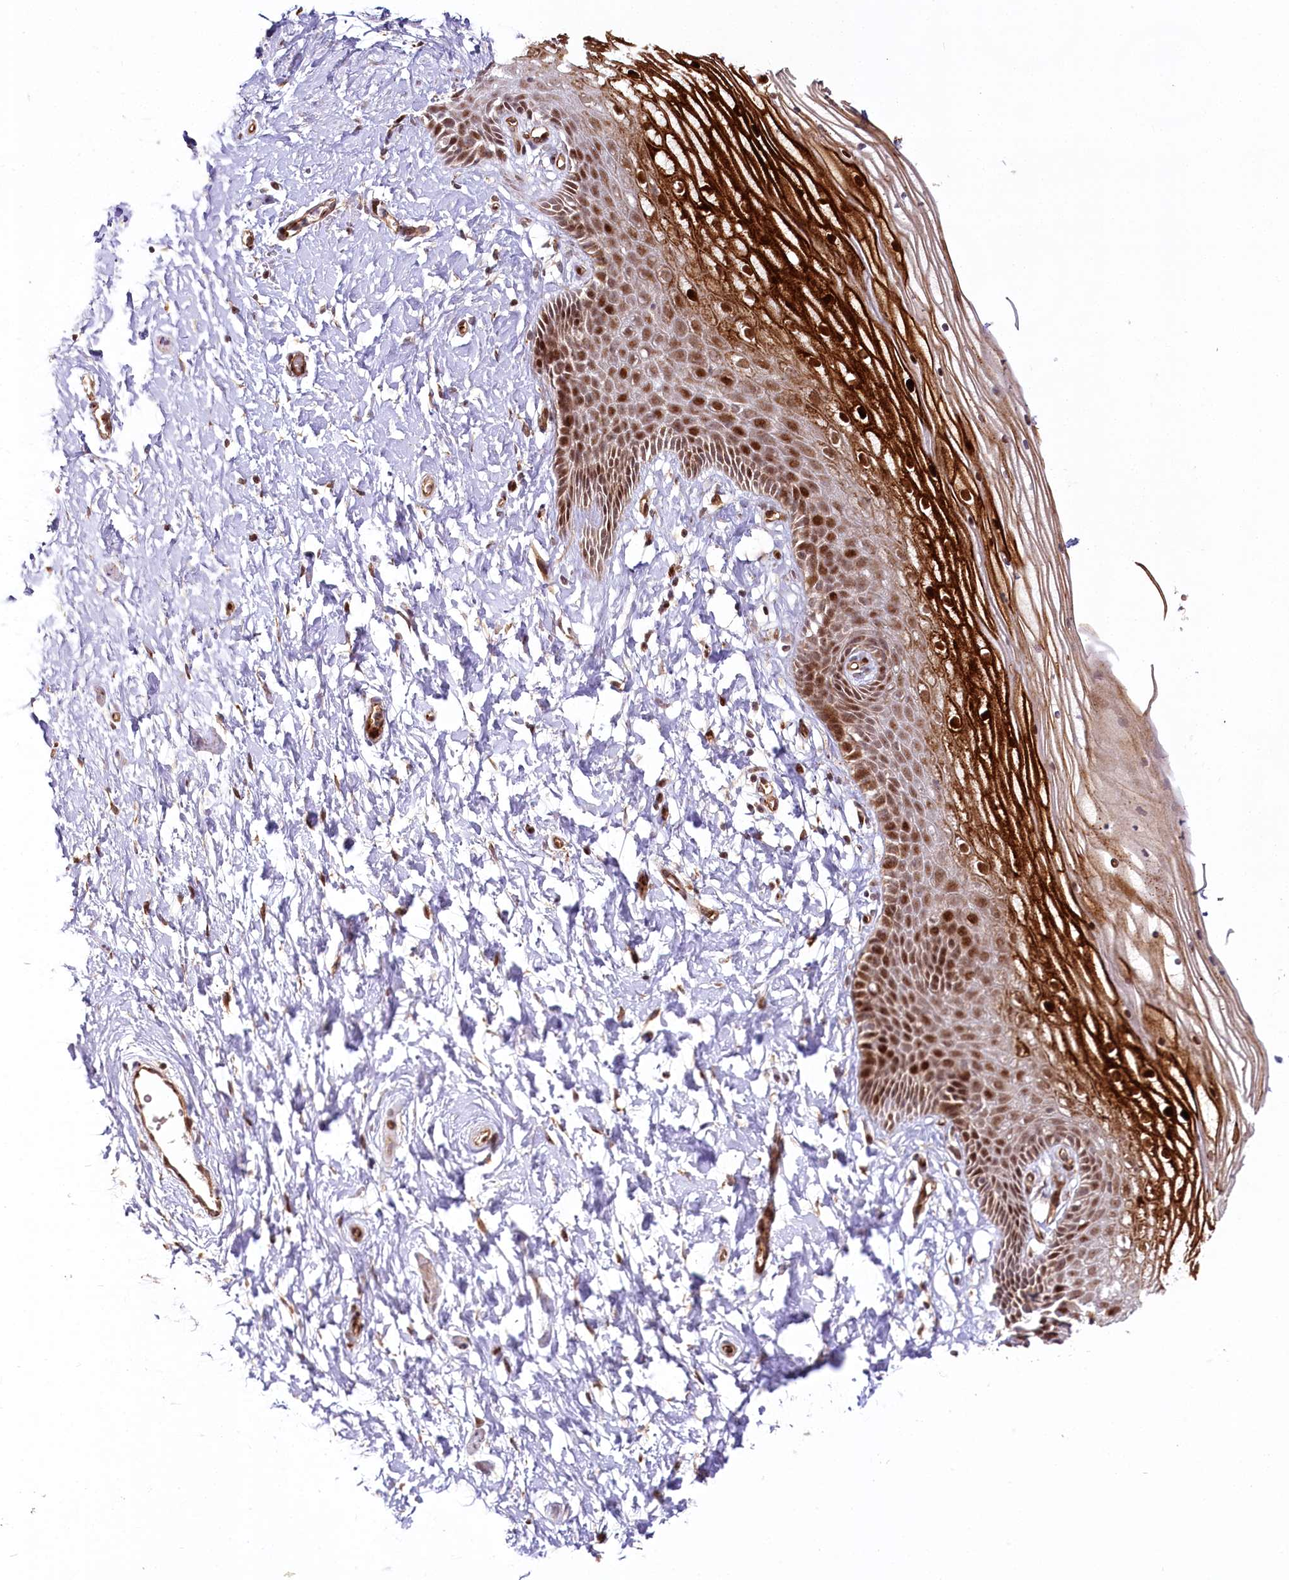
{"staining": {"intensity": "strong", "quantity": ">75%", "location": "cytoplasmic/membranous,nuclear"}, "tissue": "vagina", "cell_type": "Squamous epithelial cells", "image_type": "normal", "snomed": [{"axis": "morphology", "description": "Normal tissue, NOS"}, {"axis": "topography", "description": "Vagina"}, {"axis": "topography", "description": "Cervix"}], "caption": "Immunohistochemistry (IHC) of benign vagina displays high levels of strong cytoplasmic/membranous,nuclear expression in approximately >75% of squamous epithelial cells. Nuclei are stained in blue.", "gene": "COPG1", "patient": {"sex": "female", "age": 40}}